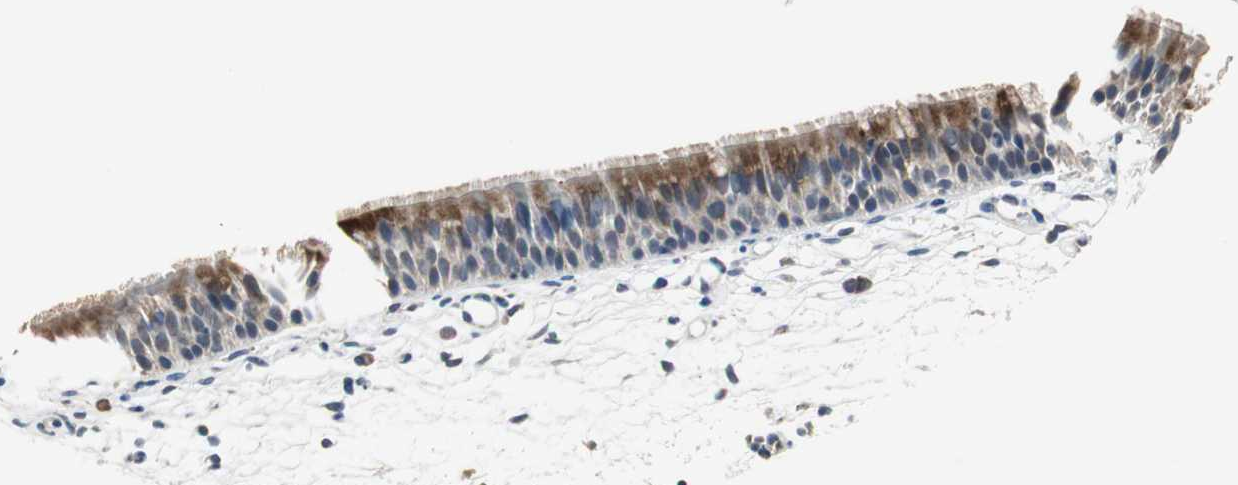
{"staining": {"intensity": "moderate", "quantity": ">75%", "location": "cytoplasmic/membranous"}, "tissue": "nasopharynx", "cell_type": "Respiratory epithelial cells", "image_type": "normal", "snomed": [{"axis": "morphology", "description": "Normal tissue, NOS"}, {"axis": "topography", "description": "Nasopharynx"}], "caption": "Immunohistochemical staining of unremarkable human nasopharynx displays medium levels of moderate cytoplasmic/membranous expression in approximately >75% of respiratory epithelial cells. Nuclei are stained in blue.", "gene": "MYT1", "patient": {"sex": "female", "age": 54}}